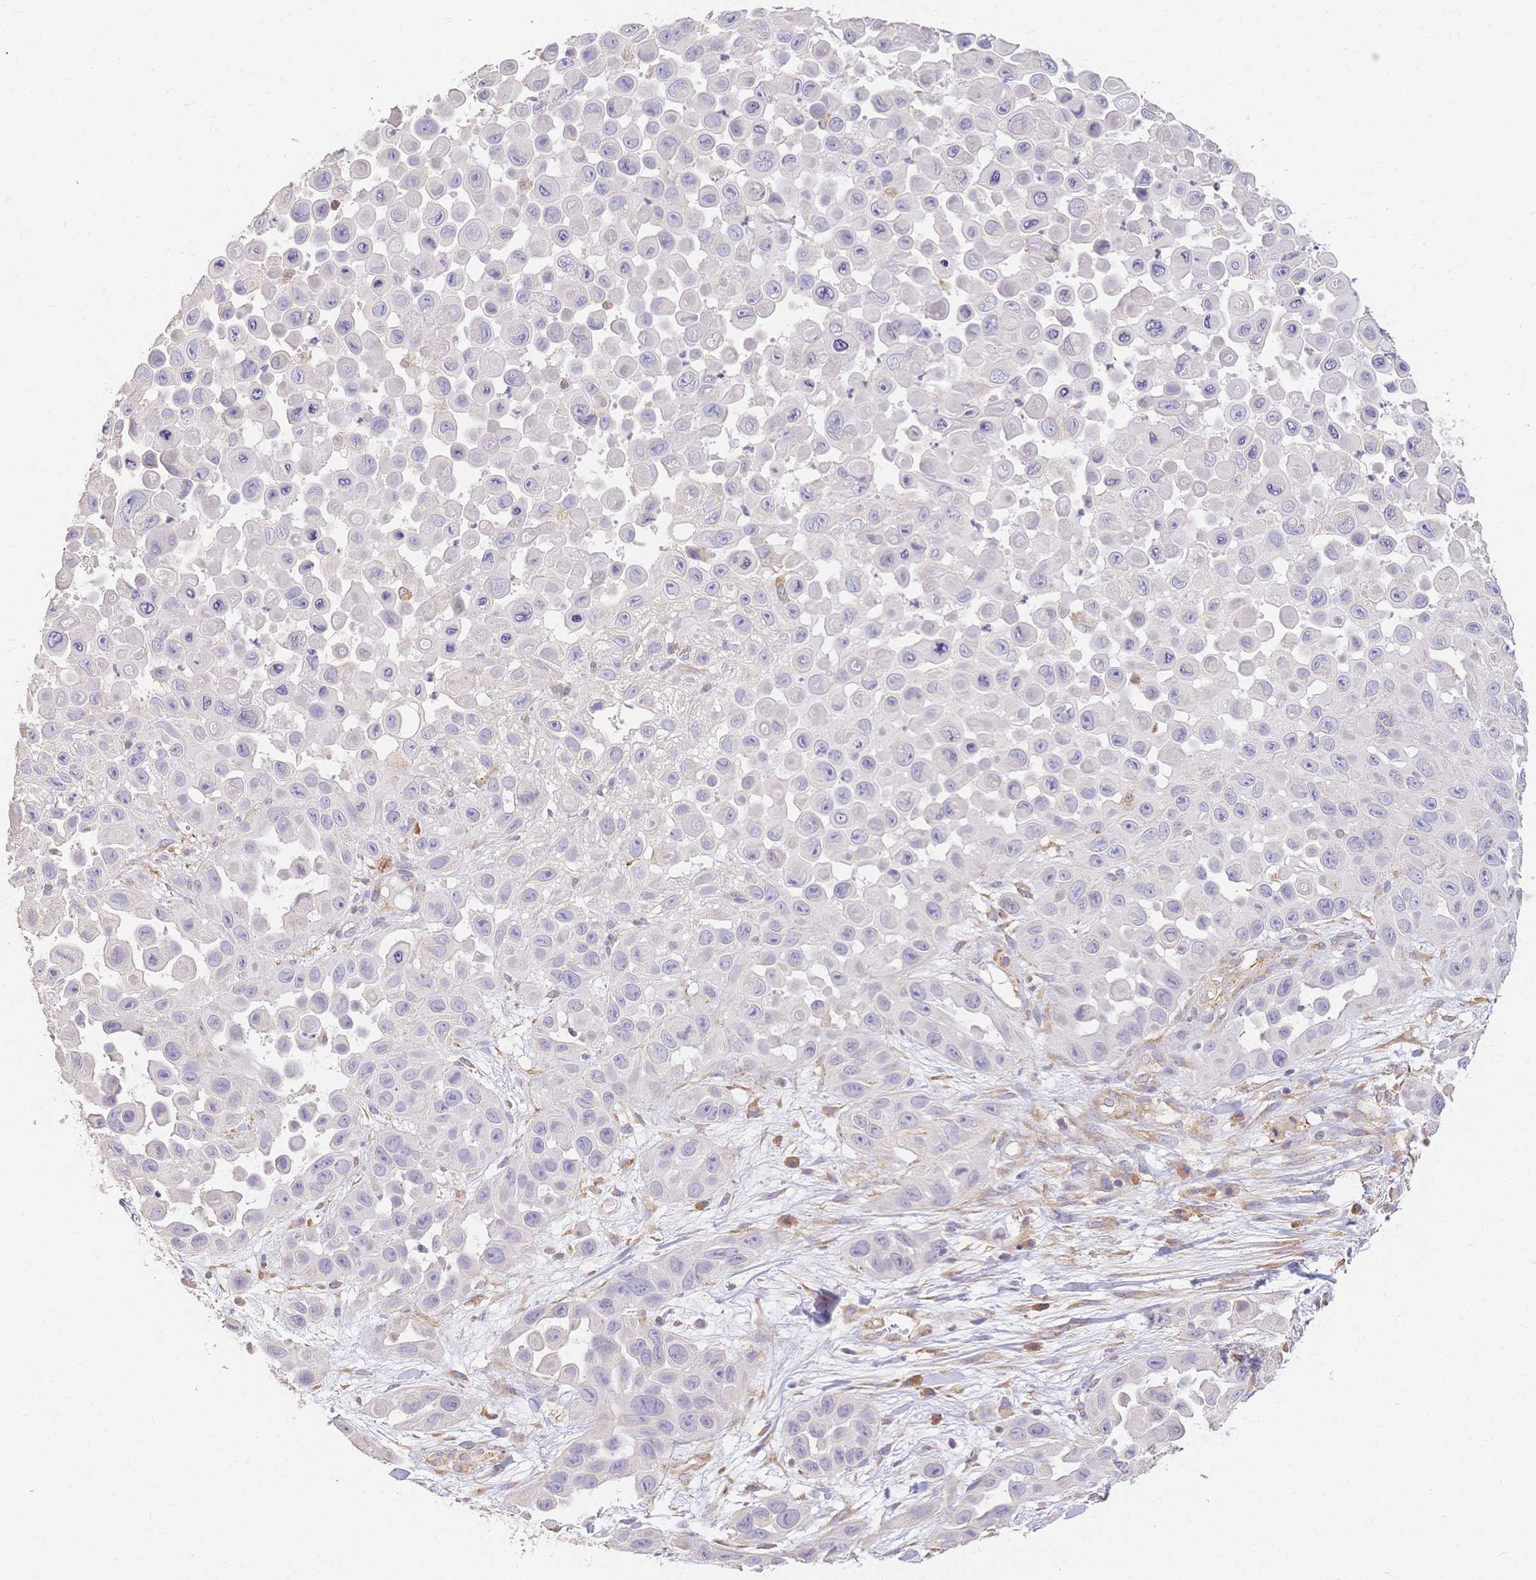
{"staining": {"intensity": "negative", "quantity": "none", "location": "none"}, "tissue": "skin cancer", "cell_type": "Tumor cells", "image_type": "cancer", "snomed": [{"axis": "morphology", "description": "Squamous cell carcinoma, NOS"}, {"axis": "topography", "description": "Skin"}], "caption": "Human skin cancer (squamous cell carcinoma) stained for a protein using immunohistochemistry exhibits no positivity in tumor cells.", "gene": "HS3ST5", "patient": {"sex": "male", "age": 81}}